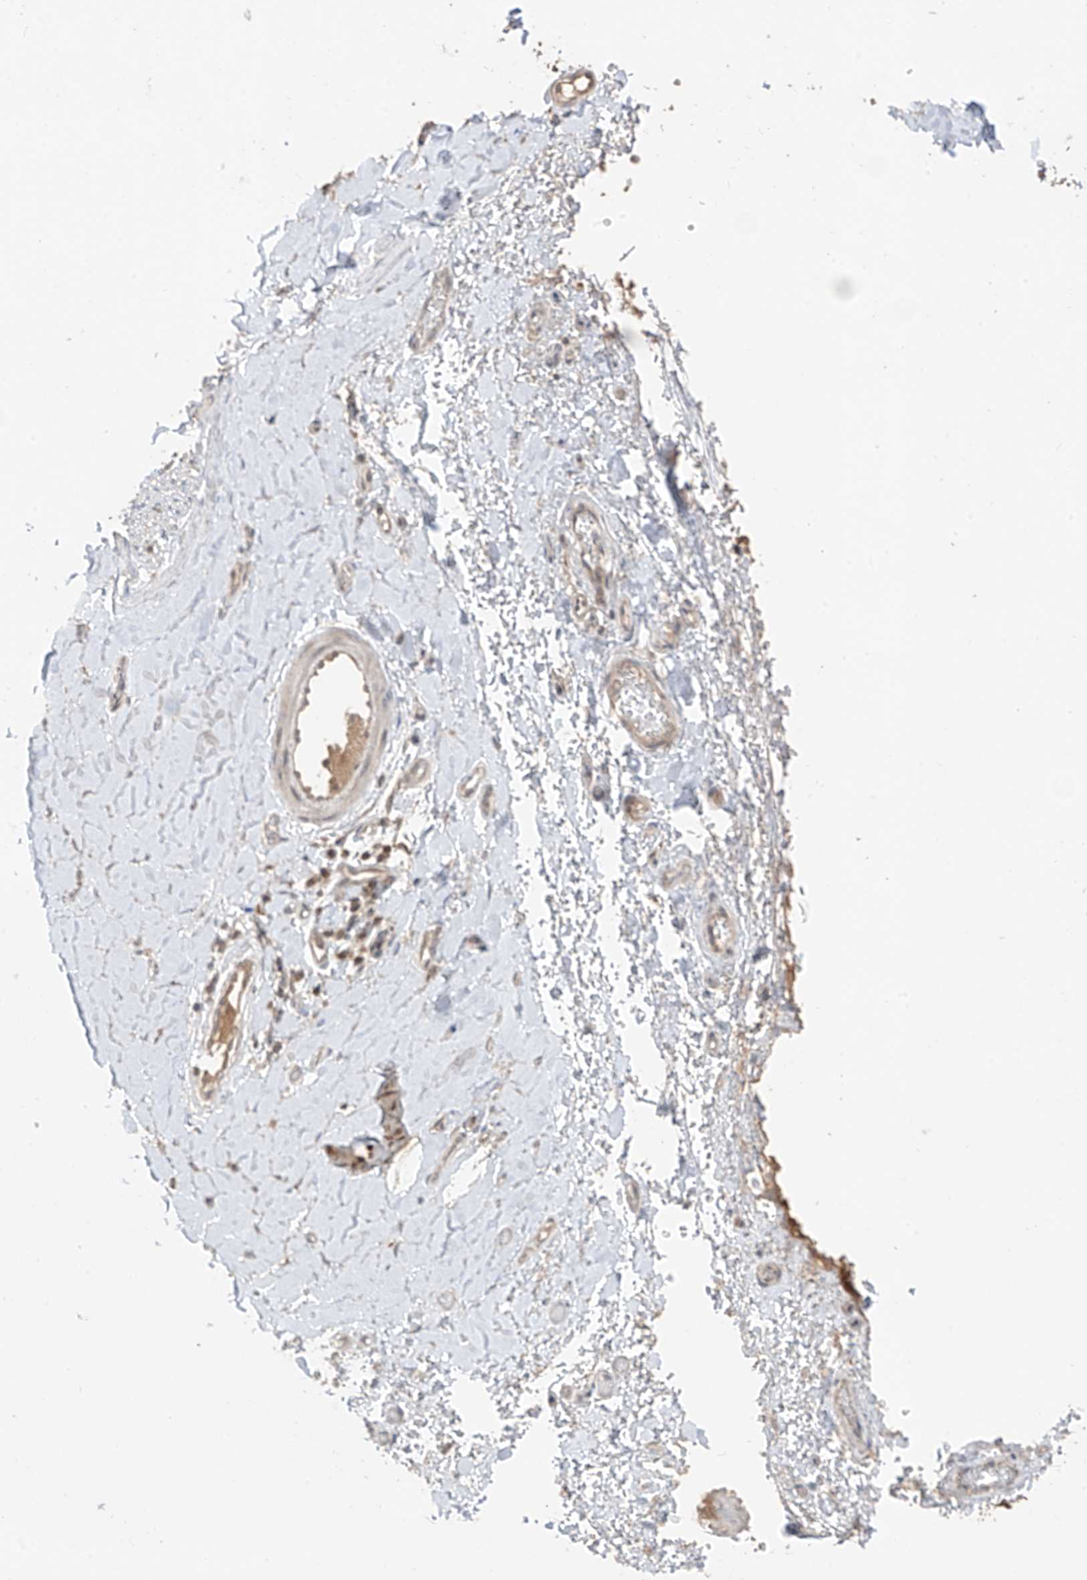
{"staining": {"intensity": "weak", "quantity": ">75%", "location": "cytoplasmic/membranous"}, "tissue": "soft tissue", "cell_type": "Fibroblasts", "image_type": "normal", "snomed": [{"axis": "morphology", "description": "Normal tissue, NOS"}, {"axis": "morphology", "description": "Adenocarcinoma, NOS"}, {"axis": "topography", "description": "Stomach, upper"}, {"axis": "topography", "description": "Peripheral nerve tissue"}], "caption": "Immunohistochemistry micrograph of unremarkable human soft tissue stained for a protein (brown), which shows low levels of weak cytoplasmic/membranous staining in about >75% of fibroblasts.", "gene": "COLGALT2", "patient": {"sex": "male", "age": 62}}